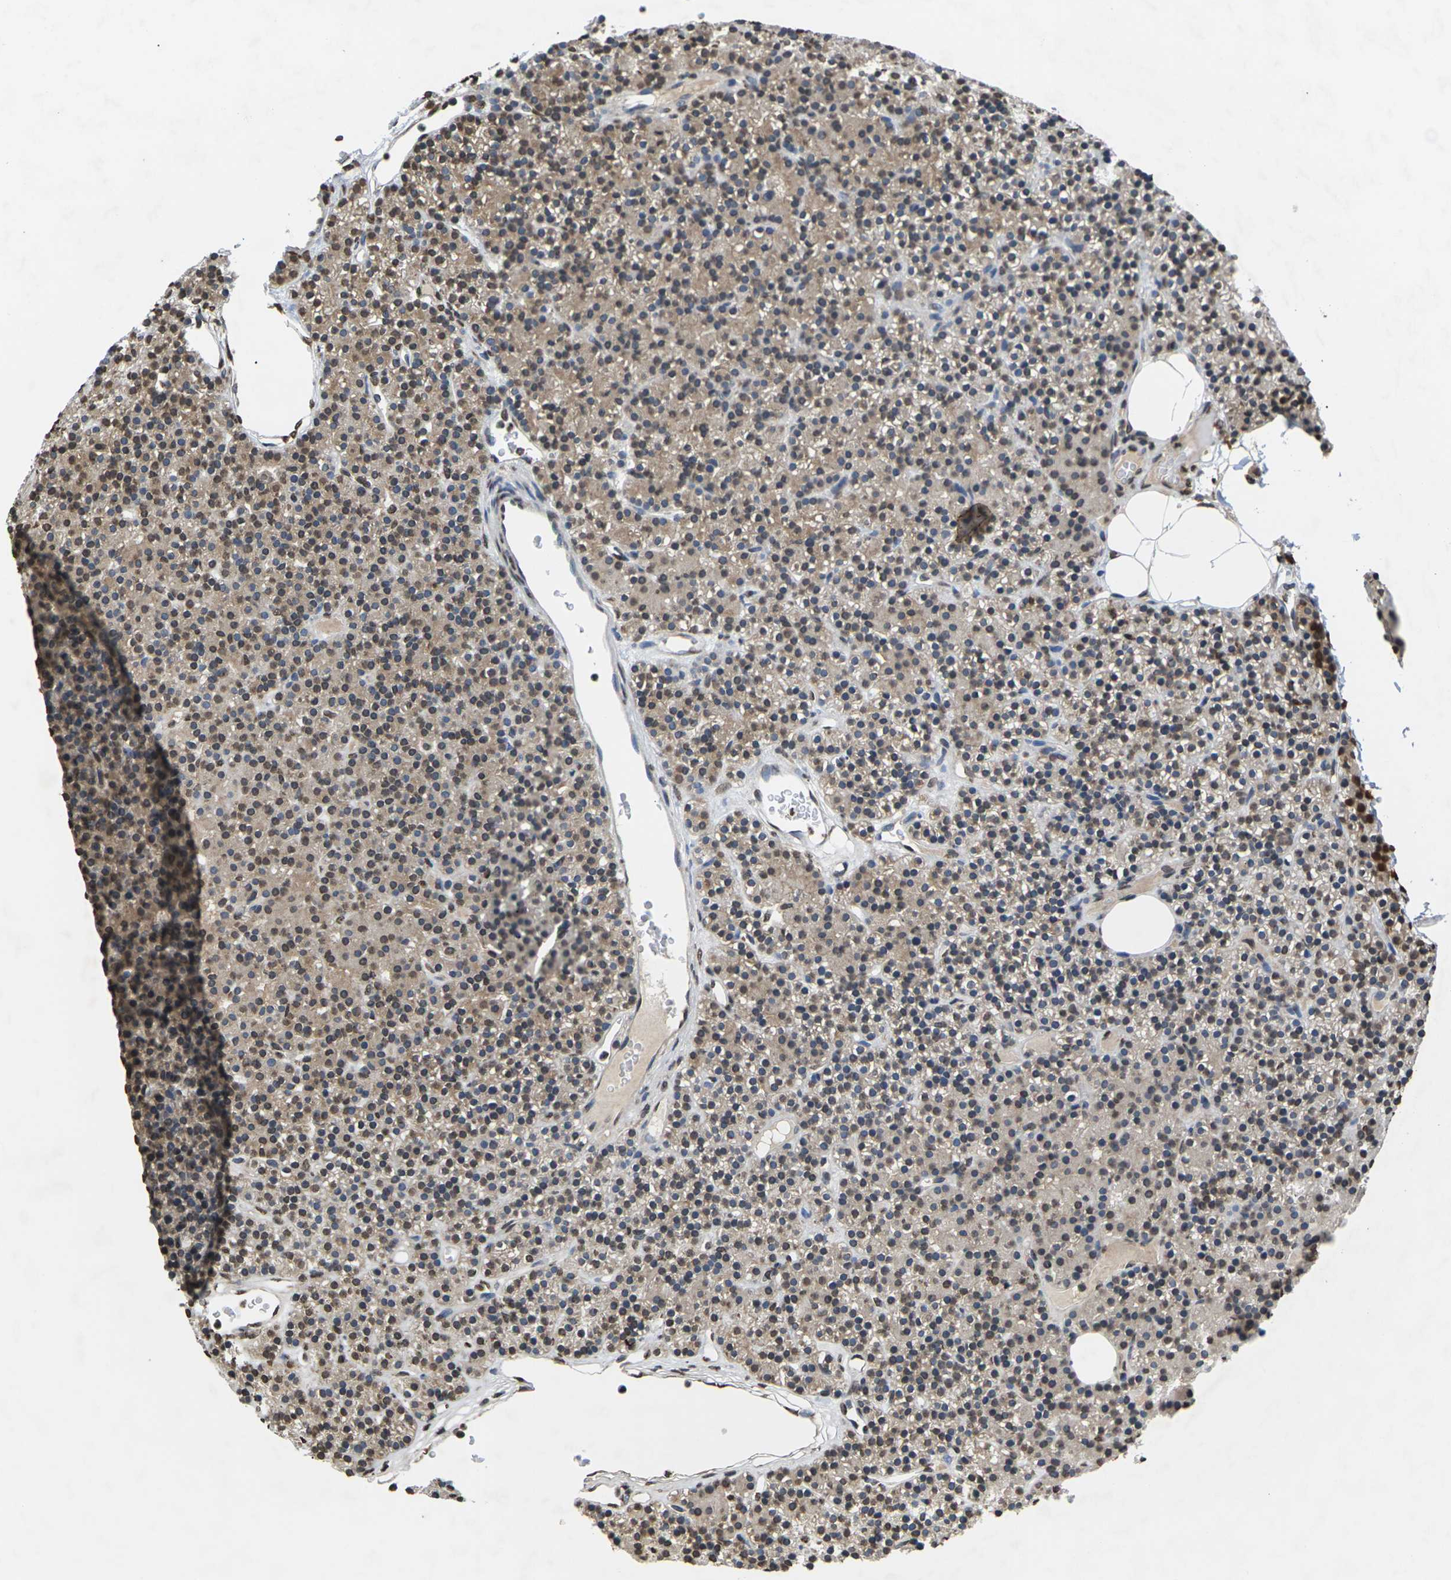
{"staining": {"intensity": "strong", "quantity": "25%-75%", "location": "cytoplasmic/membranous,nuclear"}, "tissue": "parathyroid gland", "cell_type": "Glandular cells", "image_type": "normal", "snomed": [{"axis": "morphology", "description": "Normal tissue, NOS"}, {"axis": "morphology", "description": "Hyperplasia, NOS"}, {"axis": "topography", "description": "Parathyroid gland"}], "caption": "Strong cytoplasmic/membranous,nuclear staining is appreciated in approximately 25%-75% of glandular cells in unremarkable parathyroid gland. The staining was performed using DAB (3,3'-diaminobenzidine) to visualize the protein expression in brown, while the nuclei were stained in blue with hematoxylin (Magnification: 20x).", "gene": "EMSY", "patient": {"sex": "male", "age": 44}}